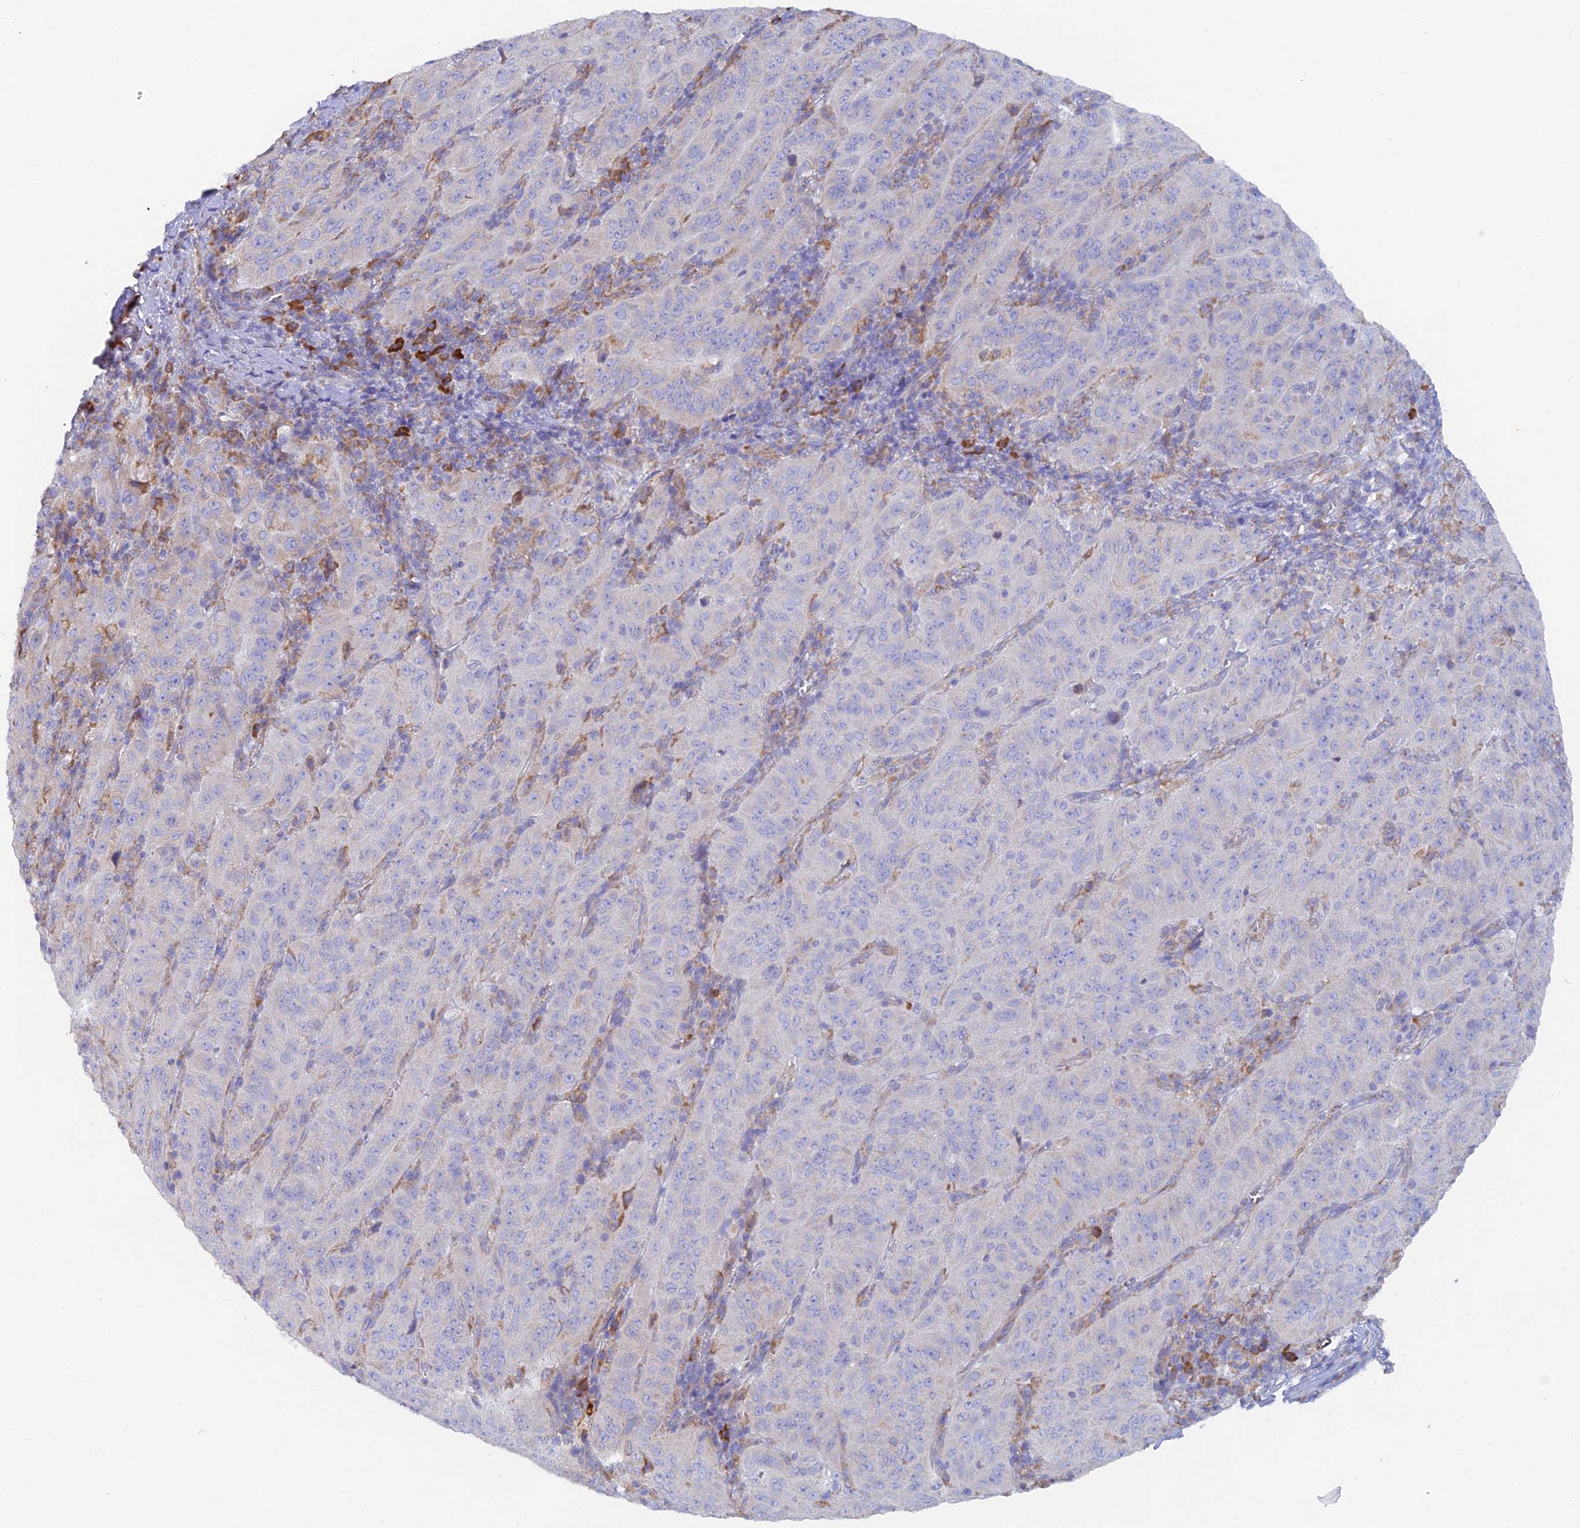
{"staining": {"intensity": "negative", "quantity": "none", "location": "none"}, "tissue": "pancreatic cancer", "cell_type": "Tumor cells", "image_type": "cancer", "snomed": [{"axis": "morphology", "description": "Adenocarcinoma, NOS"}, {"axis": "topography", "description": "Pancreas"}], "caption": "A histopathology image of pancreatic cancer (adenocarcinoma) stained for a protein displays no brown staining in tumor cells.", "gene": "WDR35", "patient": {"sex": "male", "age": 63}}